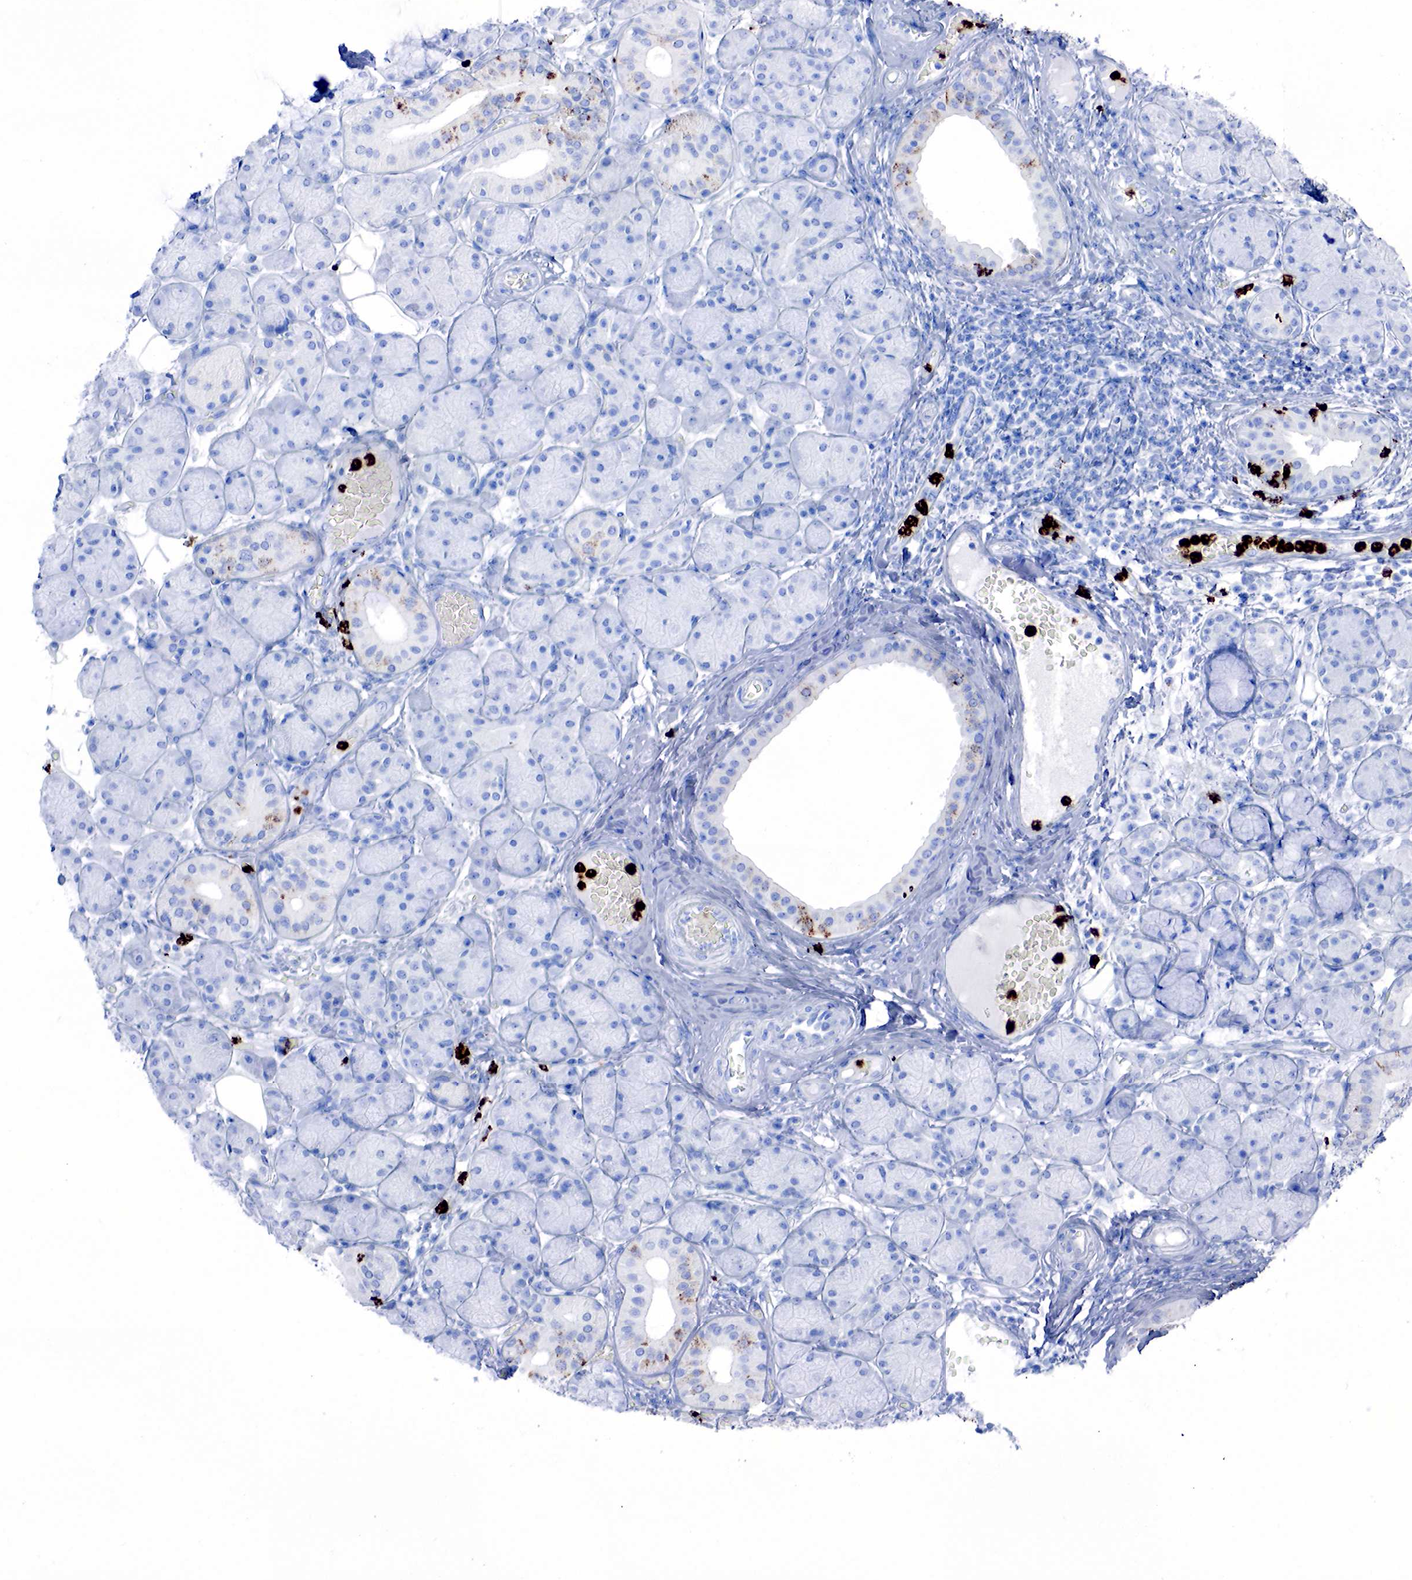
{"staining": {"intensity": "negative", "quantity": "none", "location": "none"}, "tissue": "salivary gland", "cell_type": "Glandular cells", "image_type": "normal", "snomed": [{"axis": "morphology", "description": "Normal tissue, NOS"}, {"axis": "topography", "description": "Salivary gland"}], "caption": "This is an IHC micrograph of normal salivary gland. There is no staining in glandular cells.", "gene": "FUT4", "patient": {"sex": "male", "age": 54}}